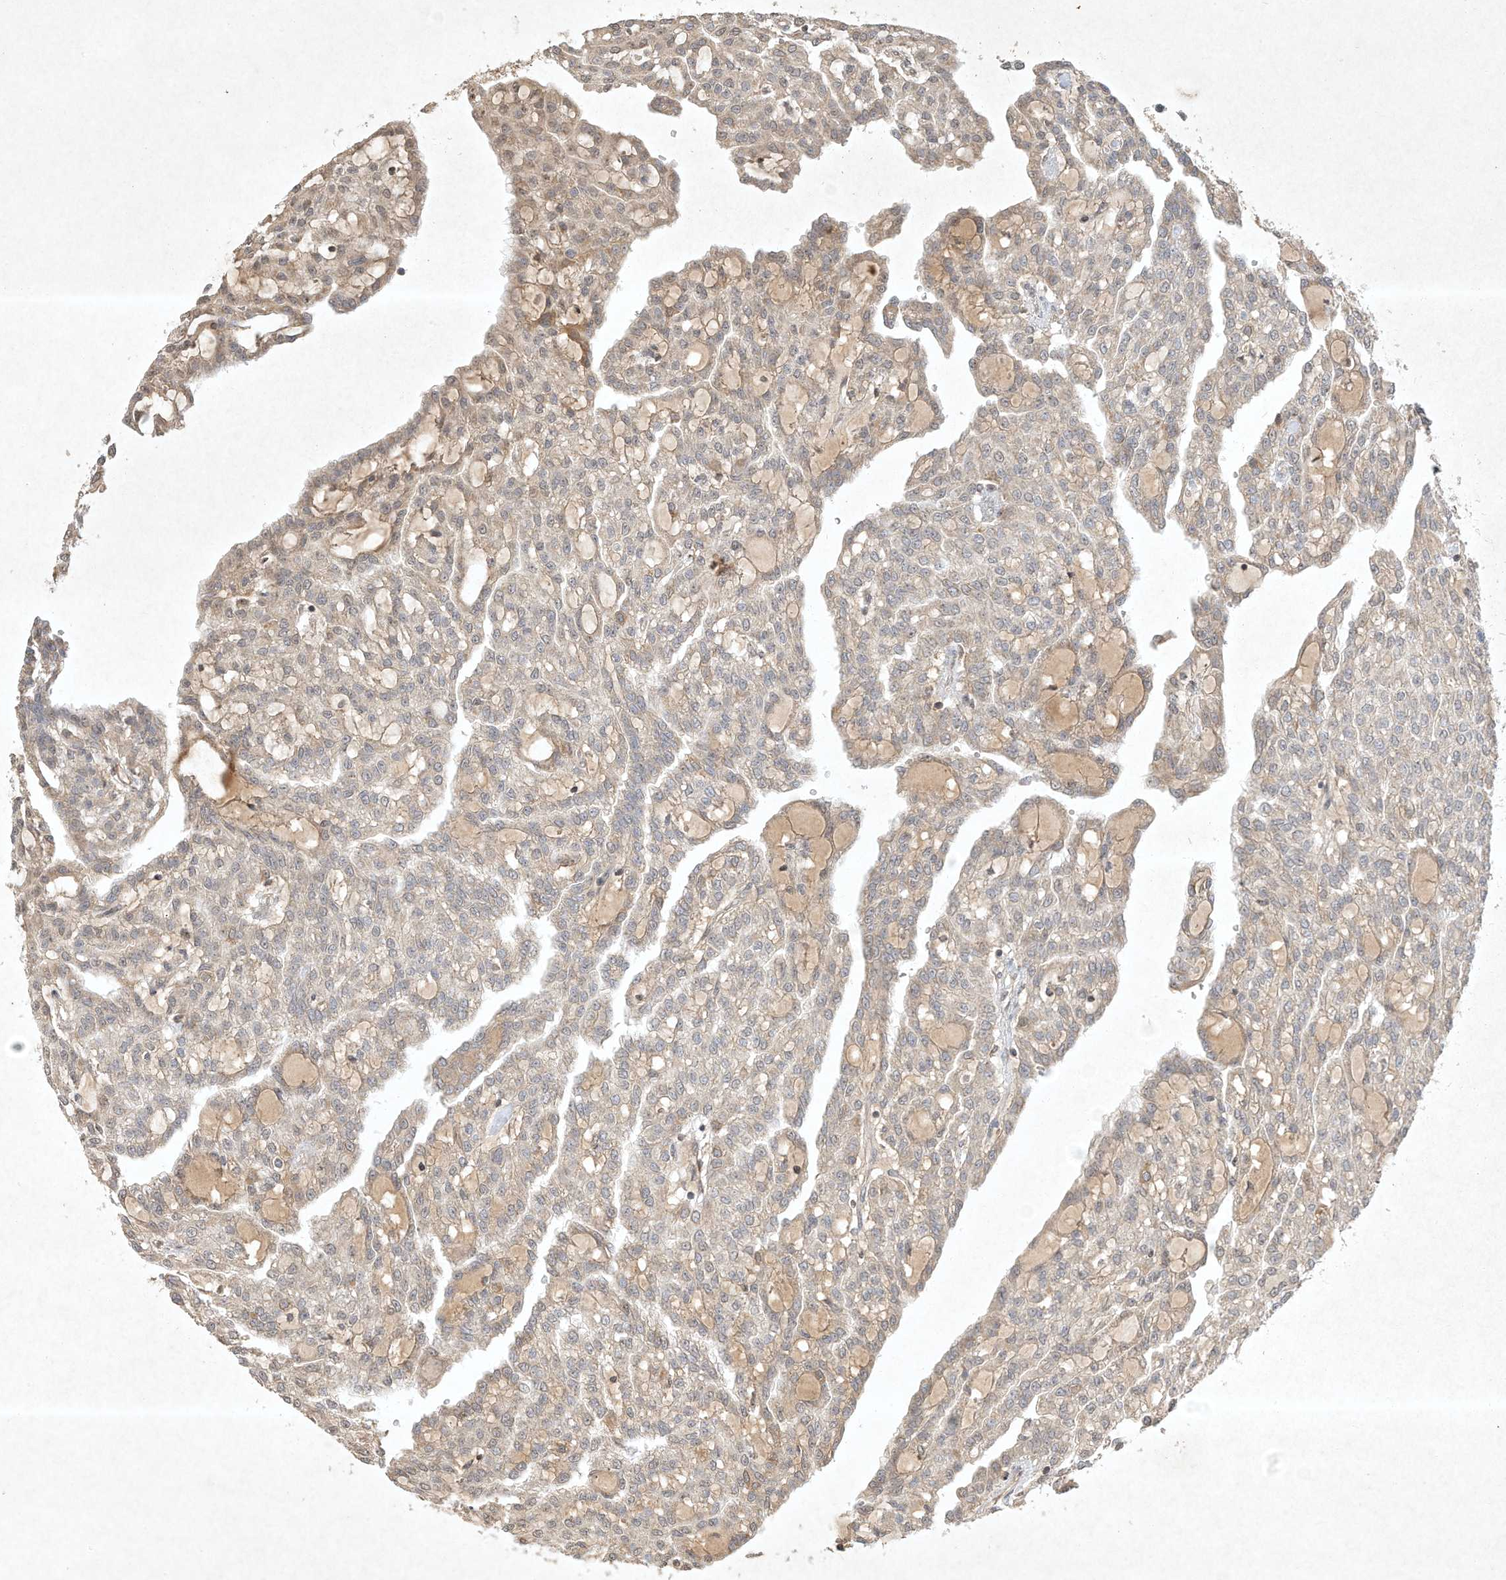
{"staining": {"intensity": "weak", "quantity": "25%-75%", "location": "cytoplasmic/membranous"}, "tissue": "renal cancer", "cell_type": "Tumor cells", "image_type": "cancer", "snomed": [{"axis": "morphology", "description": "Adenocarcinoma, NOS"}, {"axis": "topography", "description": "Kidney"}], "caption": "Tumor cells show low levels of weak cytoplasmic/membranous expression in about 25%-75% of cells in renal cancer.", "gene": "BTRC", "patient": {"sex": "male", "age": 63}}